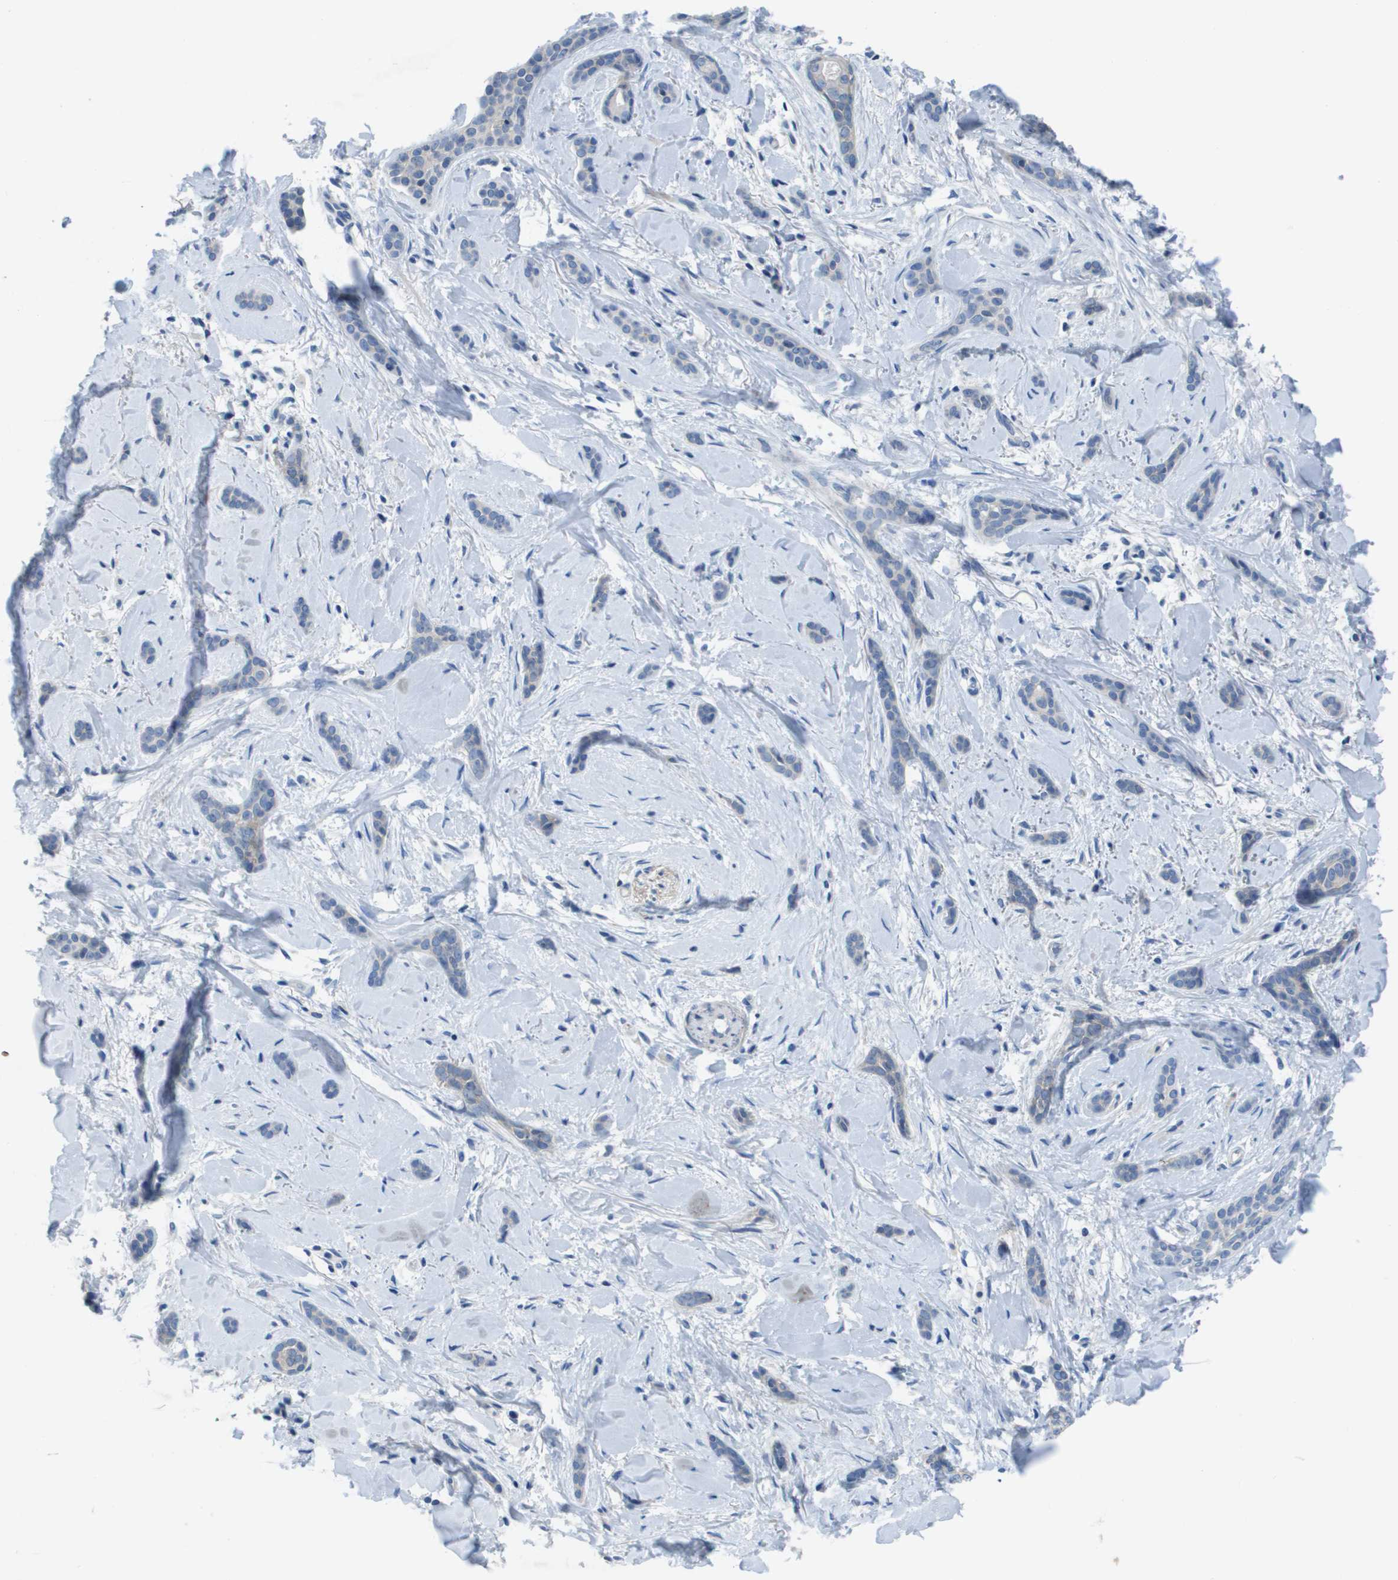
{"staining": {"intensity": "negative", "quantity": "none", "location": "none"}, "tissue": "skin cancer", "cell_type": "Tumor cells", "image_type": "cancer", "snomed": [{"axis": "morphology", "description": "Basal cell carcinoma"}, {"axis": "morphology", "description": "Adnexal tumor, benign"}, {"axis": "topography", "description": "Skin"}], "caption": "The histopathology image reveals no staining of tumor cells in skin cancer (benign adnexal tumor).", "gene": "NCS1", "patient": {"sex": "female", "age": 42}}